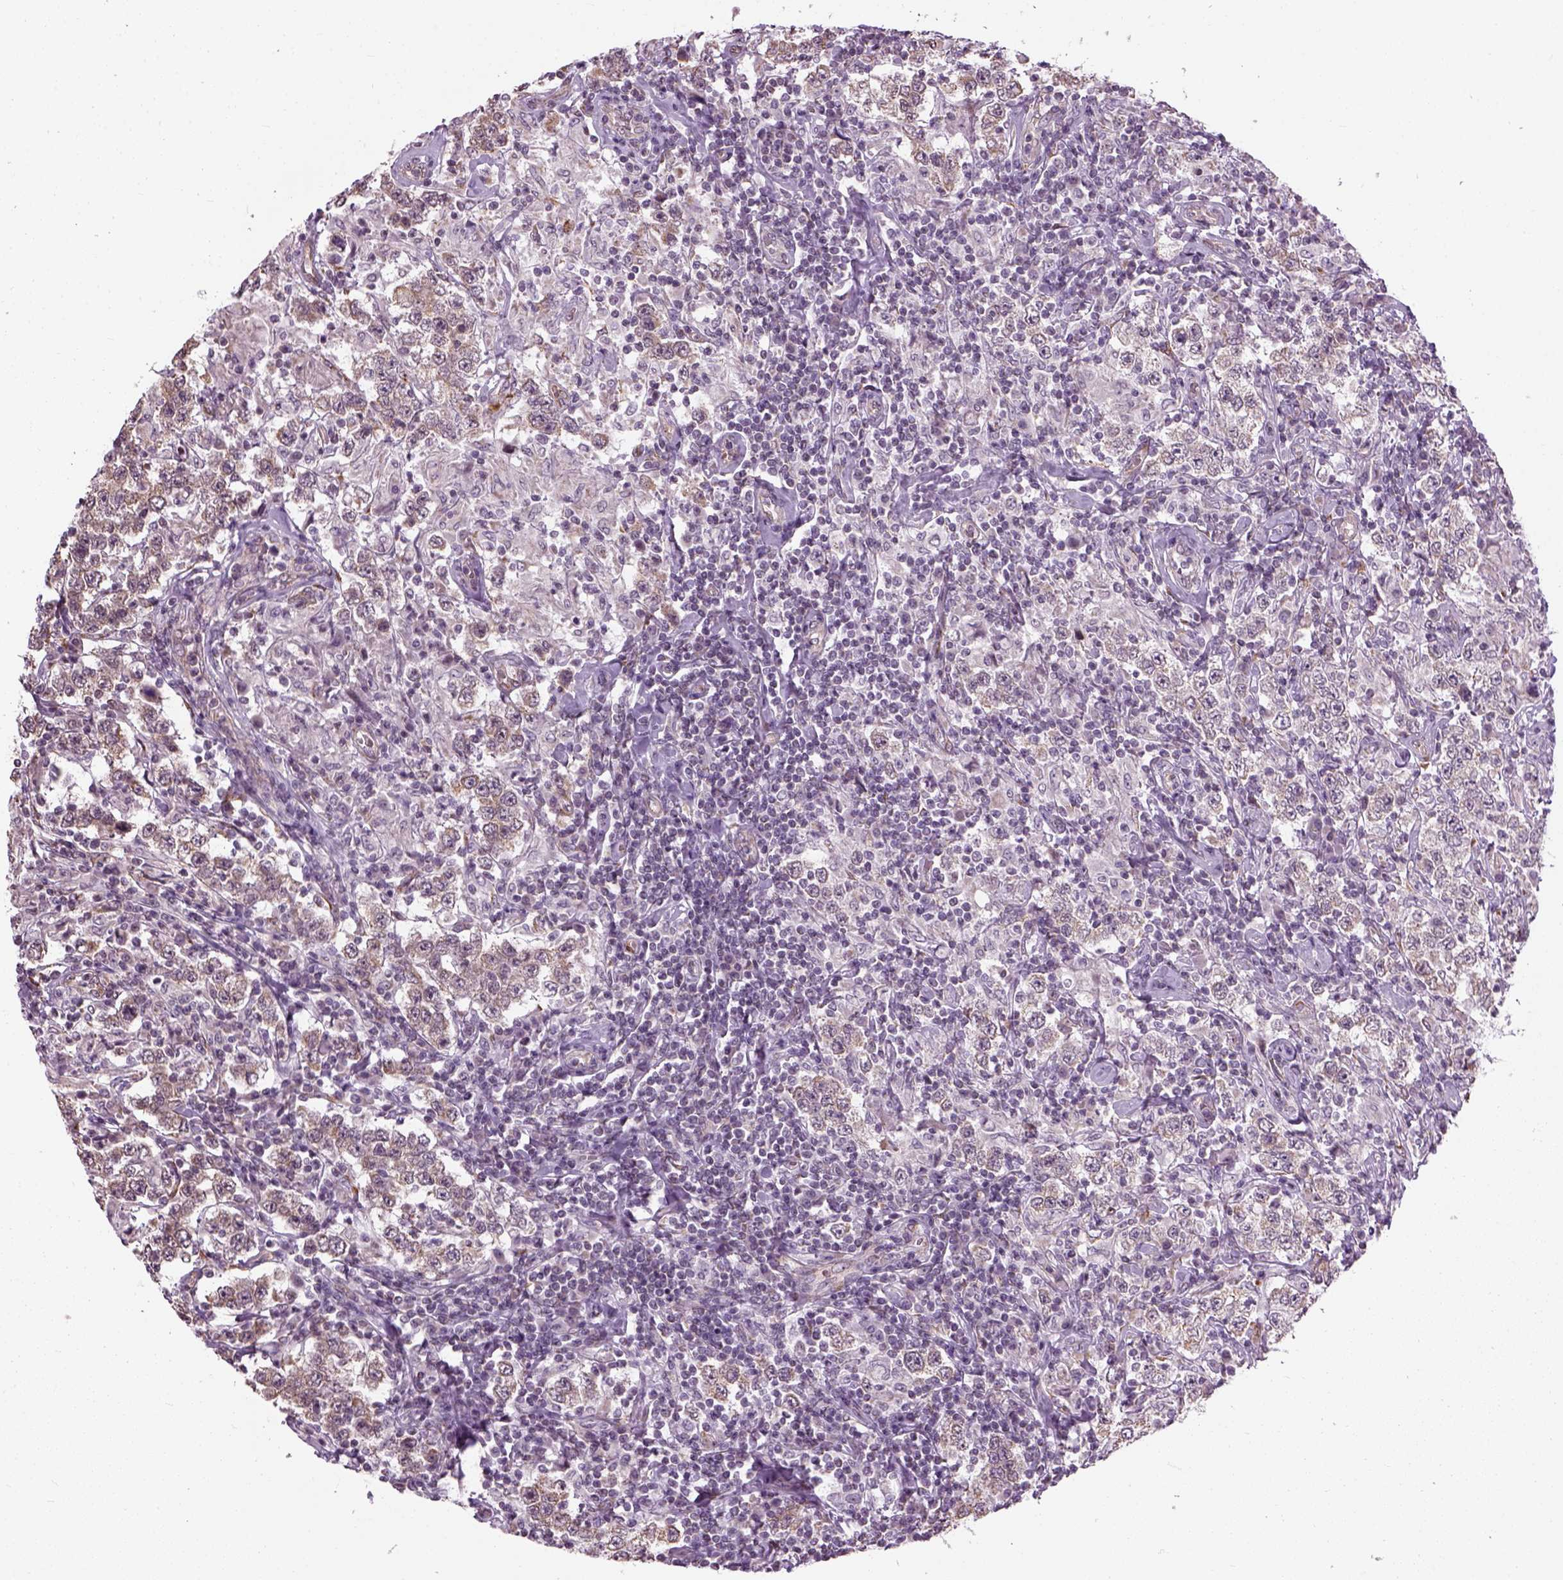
{"staining": {"intensity": "weak", "quantity": "<25%", "location": "cytoplasmic/membranous"}, "tissue": "testis cancer", "cell_type": "Tumor cells", "image_type": "cancer", "snomed": [{"axis": "morphology", "description": "Seminoma, NOS"}, {"axis": "morphology", "description": "Carcinoma, Embryonal, NOS"}, {"axis": "topography", "description": "Testis"}], "caption": "Tumor cells are negative for brown protein staining in testis embryonal carcinoma. (DAB (3,3'-diaminobenzidine) IHC visualized using brightfield microscopy, high magnification).", "gene": "XK", "patient": {"sex": "male", "age": 41}}